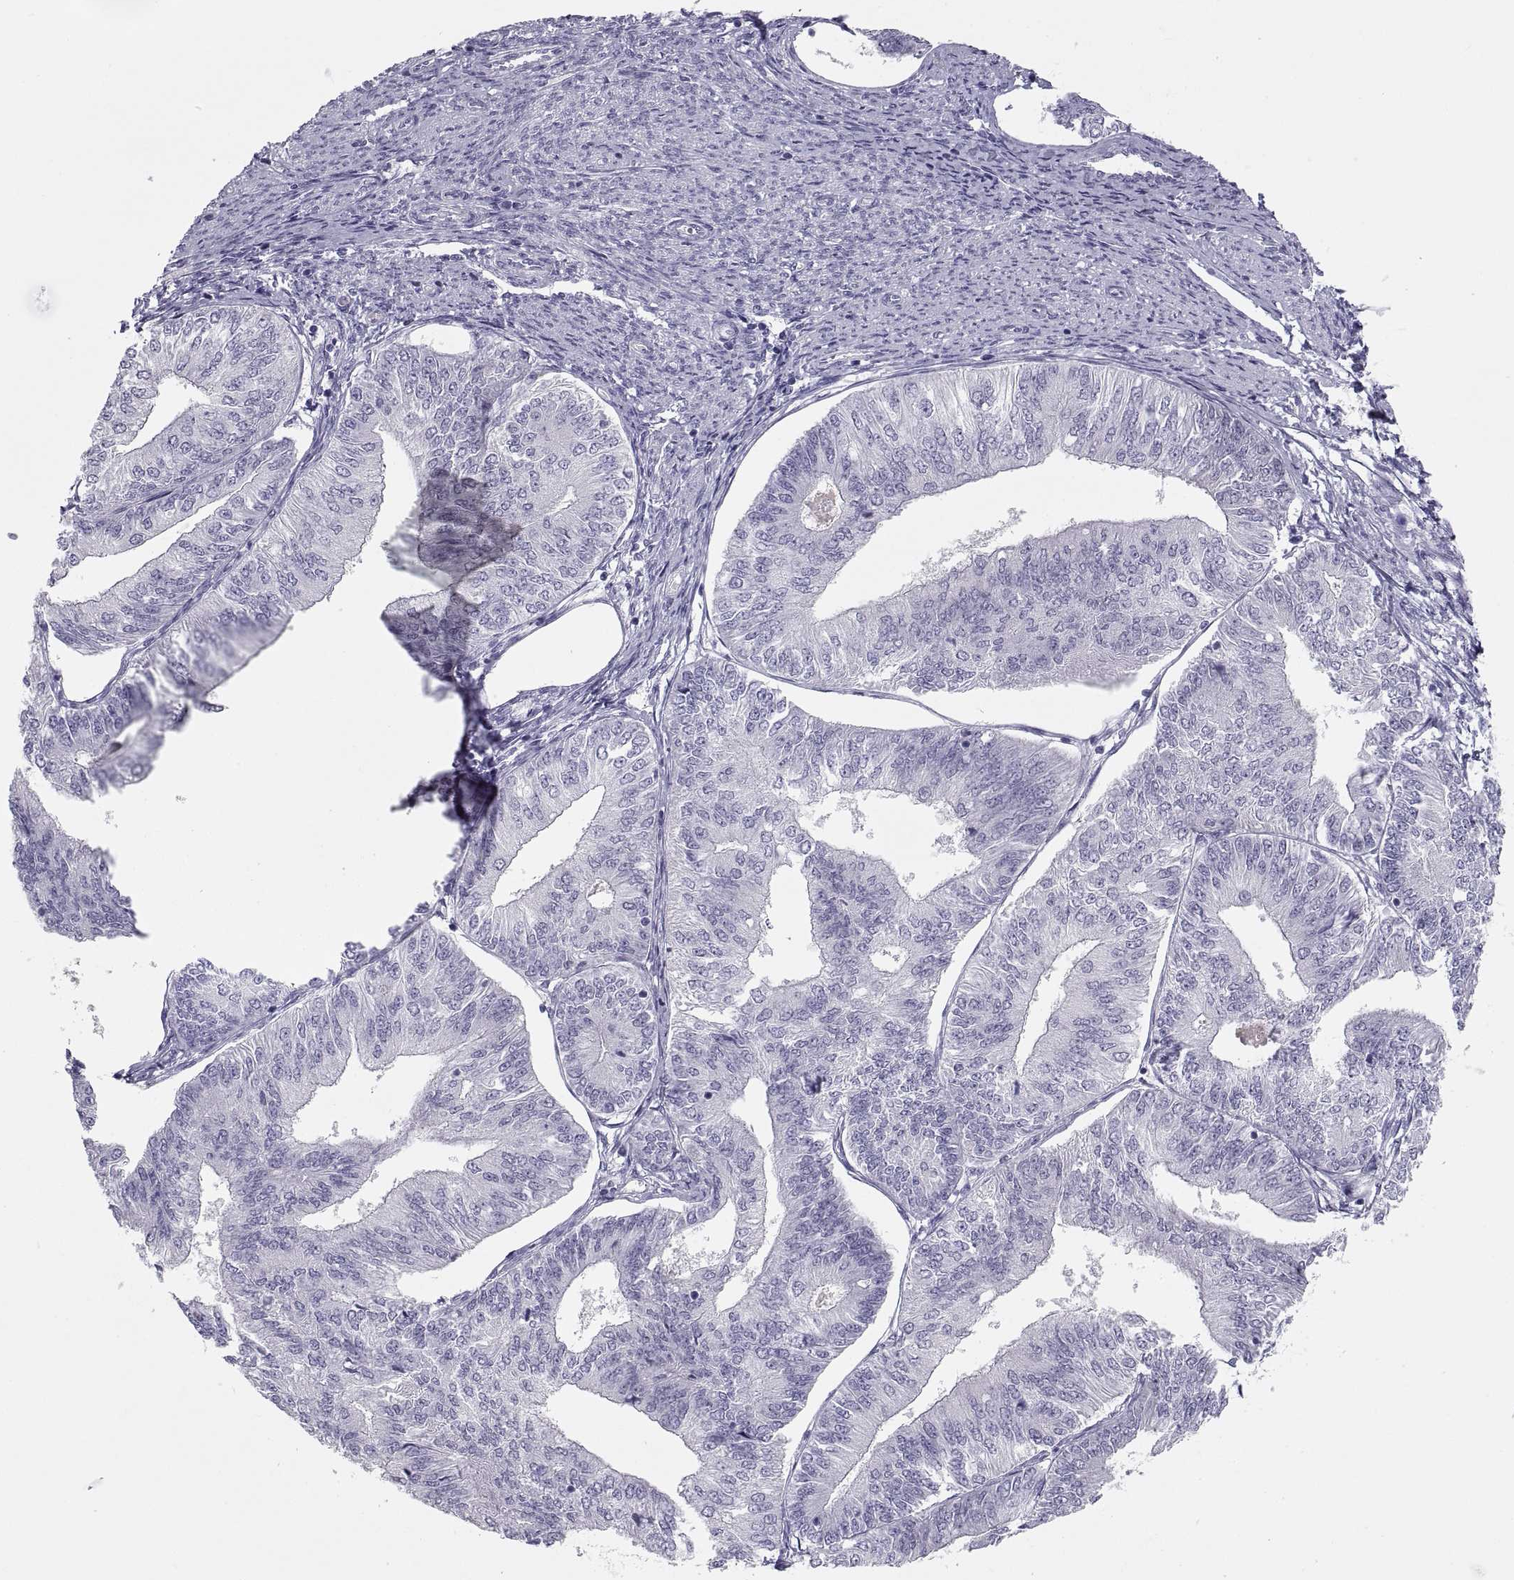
{"staining": {"intensity": "negative", "quantity": "none", "location": "none"}, "tissue": "endometrial cancer", "cell_type": "Tumor cells", "image_type": "cancer", "snomed": [{"axis": "morphology", "description": "Adenocarcinoma, NOS"}, {"axis": "topography", "description": "Endometrium"}], "caption": "There is no significant expression in tumor cells of adenocarcinoma (endometrial). The staining was performed using DAB (3,3'-diaminobenzidine) to visualize the protein expression in brown, while the nuclei were stained in blue with hematoxylin (Magnification: 20x).", "gene": "MAGEB2", "patient": {"sex": "female", "age": 58}}